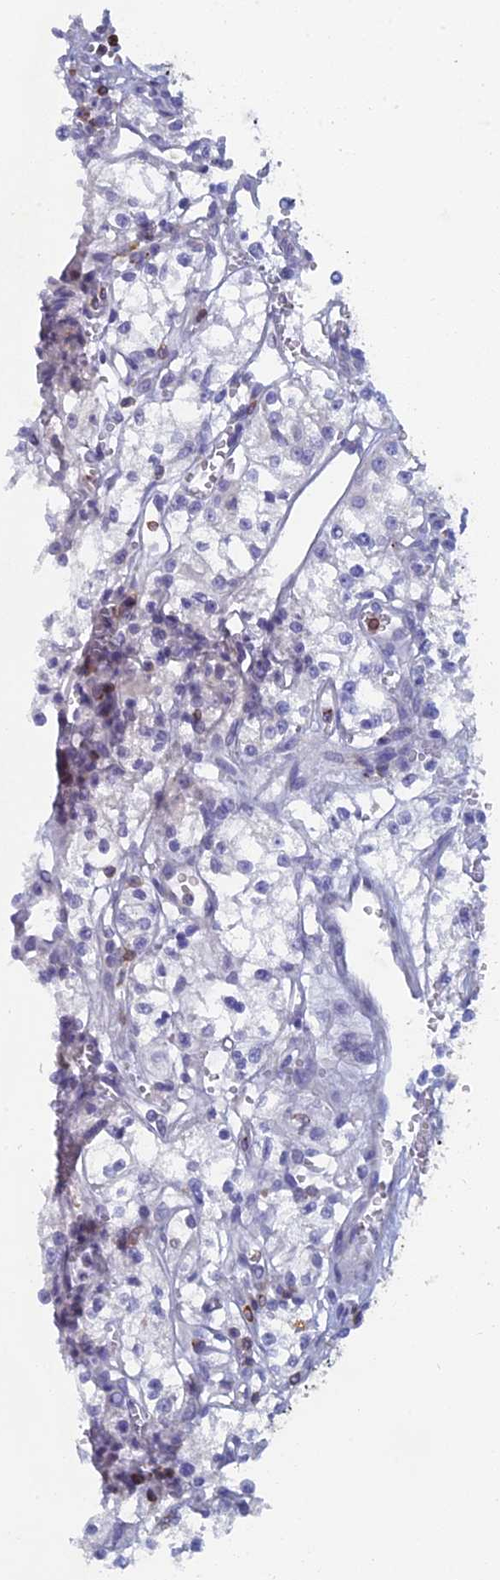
{"staining": {"intensity": "negative", "quantity": "none", "location": "none"}, "tissue": "renal cancer", "cell_type": "Tumor cells", "image_type": "cancer", "snomed": [{"axis": "morphology", "description": "Adenocarcinoma, NOS"}, {"axis": "topography", "description": "Kidney"}], "caption": "Tumor cells show no significant protein staining in adenocarcinoma (renal).", "gene": "ABI3BP", "patient": {"sex": "male", "age": 59}}